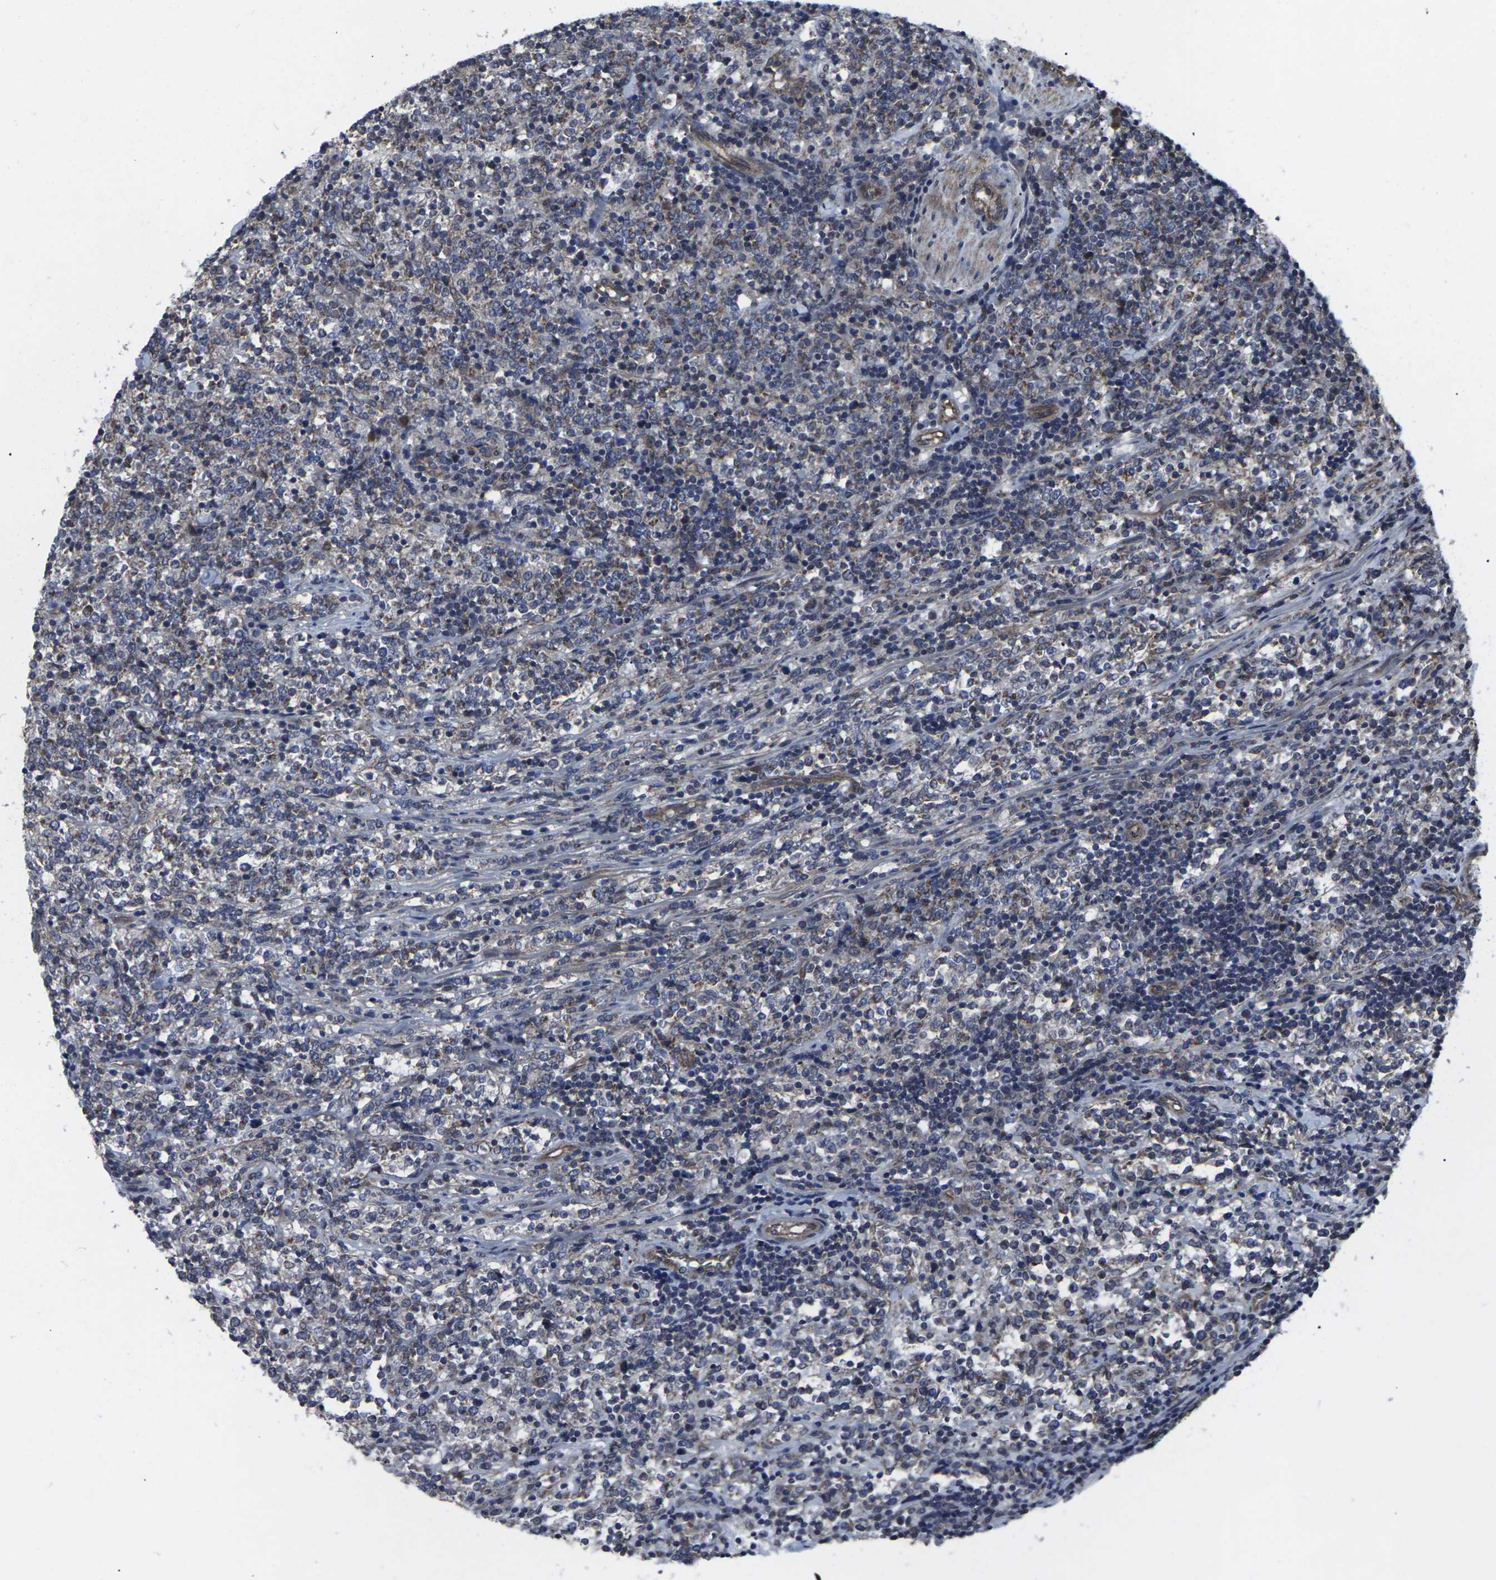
{"staining": {"intensity": "moderate", "quantity": "25%-75%", "location": "cytoplasmic/membranous"}, "tissue": "lymphoma", "cell_type": "Tumor cells", "image_type": "cancer", "snomed": [{"axis": "morphology", "description": "Malignant lymphoma, non-Hodgkin's type, High grade"}, {"axis": "topography", "description": "Soft tissue"}], "caption": "There is medium levels of moderate cytoplasmic/membranous positivity in tumor cells of lymphoma, as demonstrated by immunohistochemical staining (brown color).", "gene": "MAPKAPK2", "patient": {"sex": "male", "age": 18}}